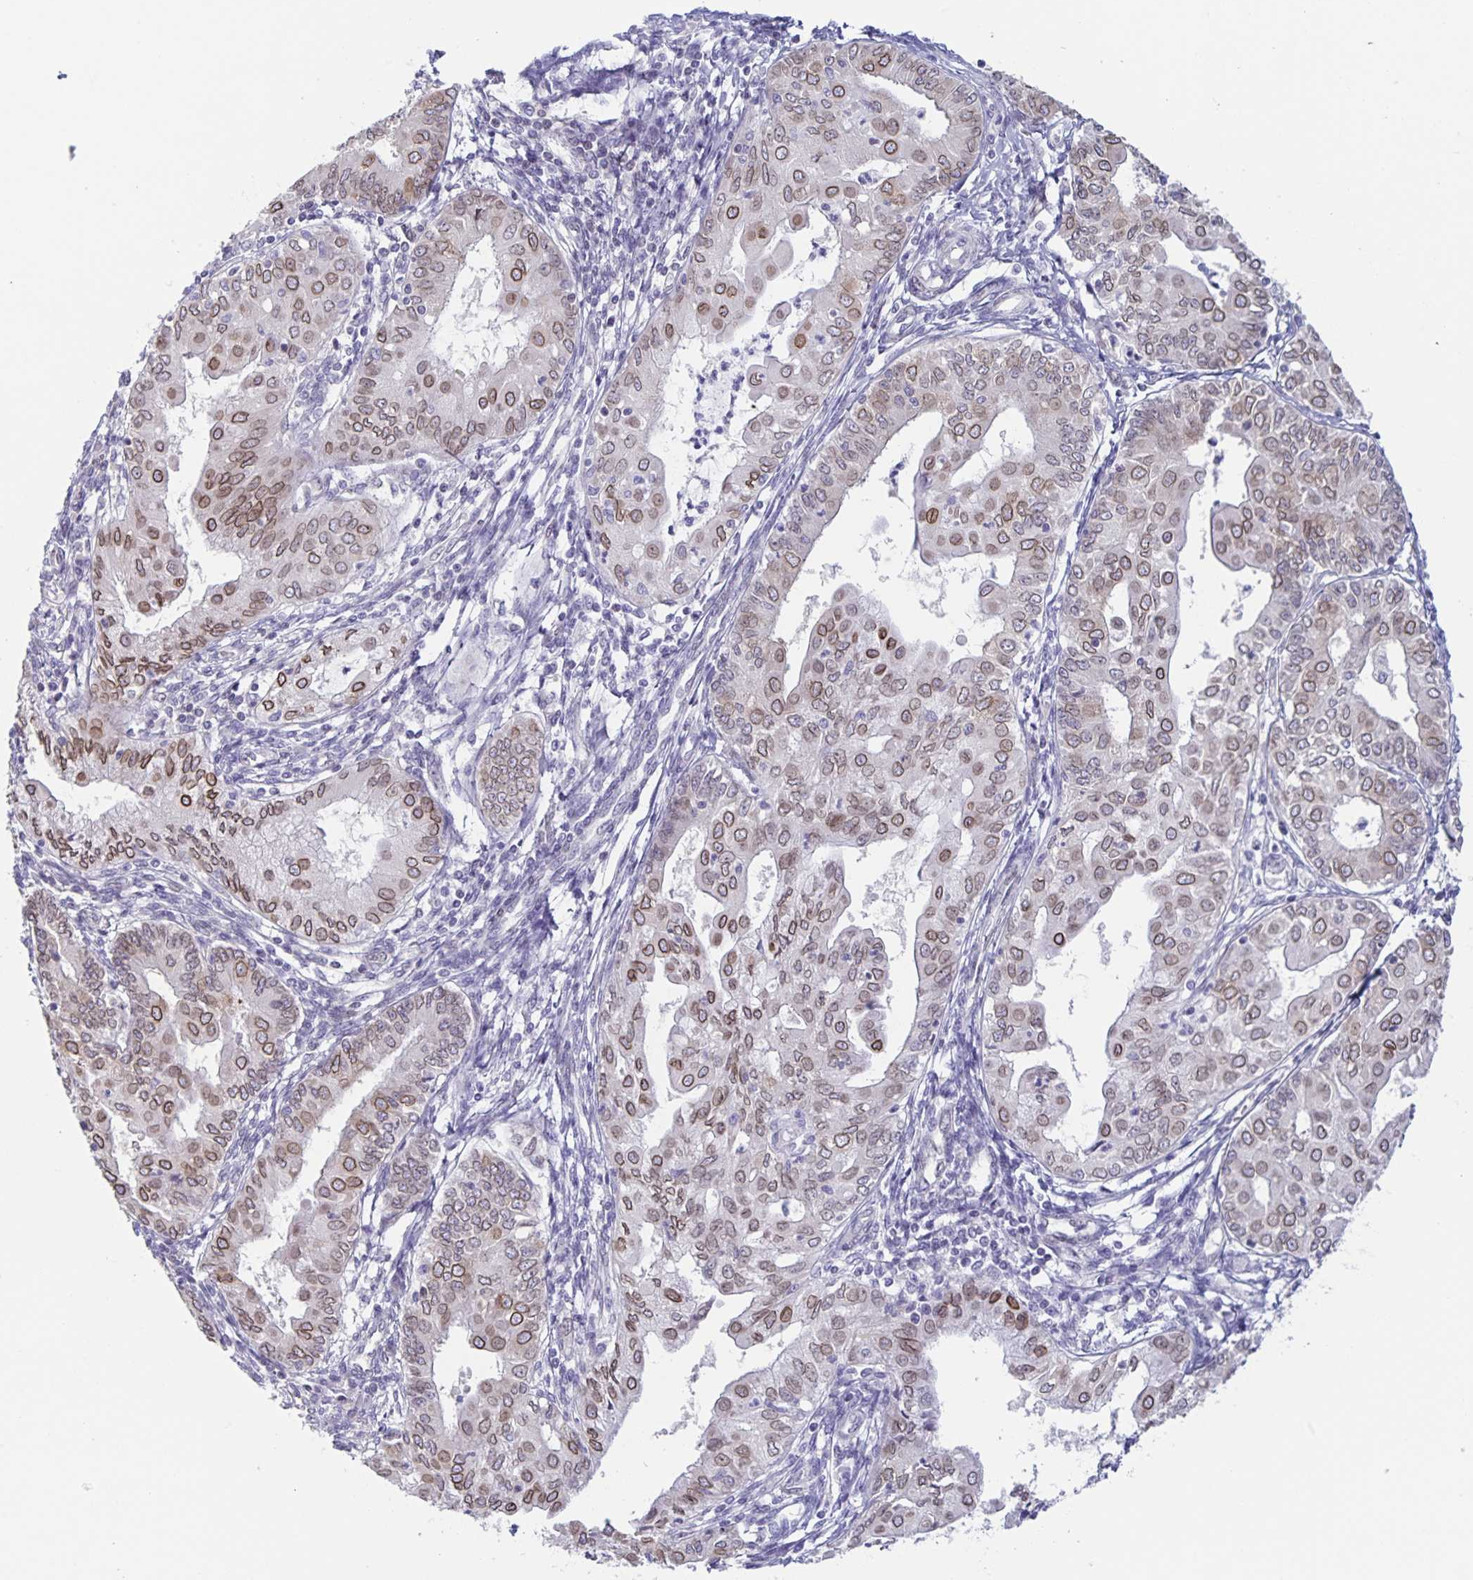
{"staining": {"intensity": "moderate", "quantity": ">75%", "location": "cytoplasmic/membranous,nuclear"}, "tissue": "endometrial cancer", "cell_type": "Tumor cells", "image_type": "cancer", "snomed": [{"axis": "morphology", "description": "Adenocarcinoma, NOS"}, {"axis": "topography", "description": "Endometrium"}], "caption": "Immunohistochemical staining of endometrial adenocarcinoma reveals medium levels of moderate cytoplasmic/membranous and nuclear staining in about >75% of tumor cells.", "gene": "SYNE2", "patient": {"sex": "female", "age": 68}}